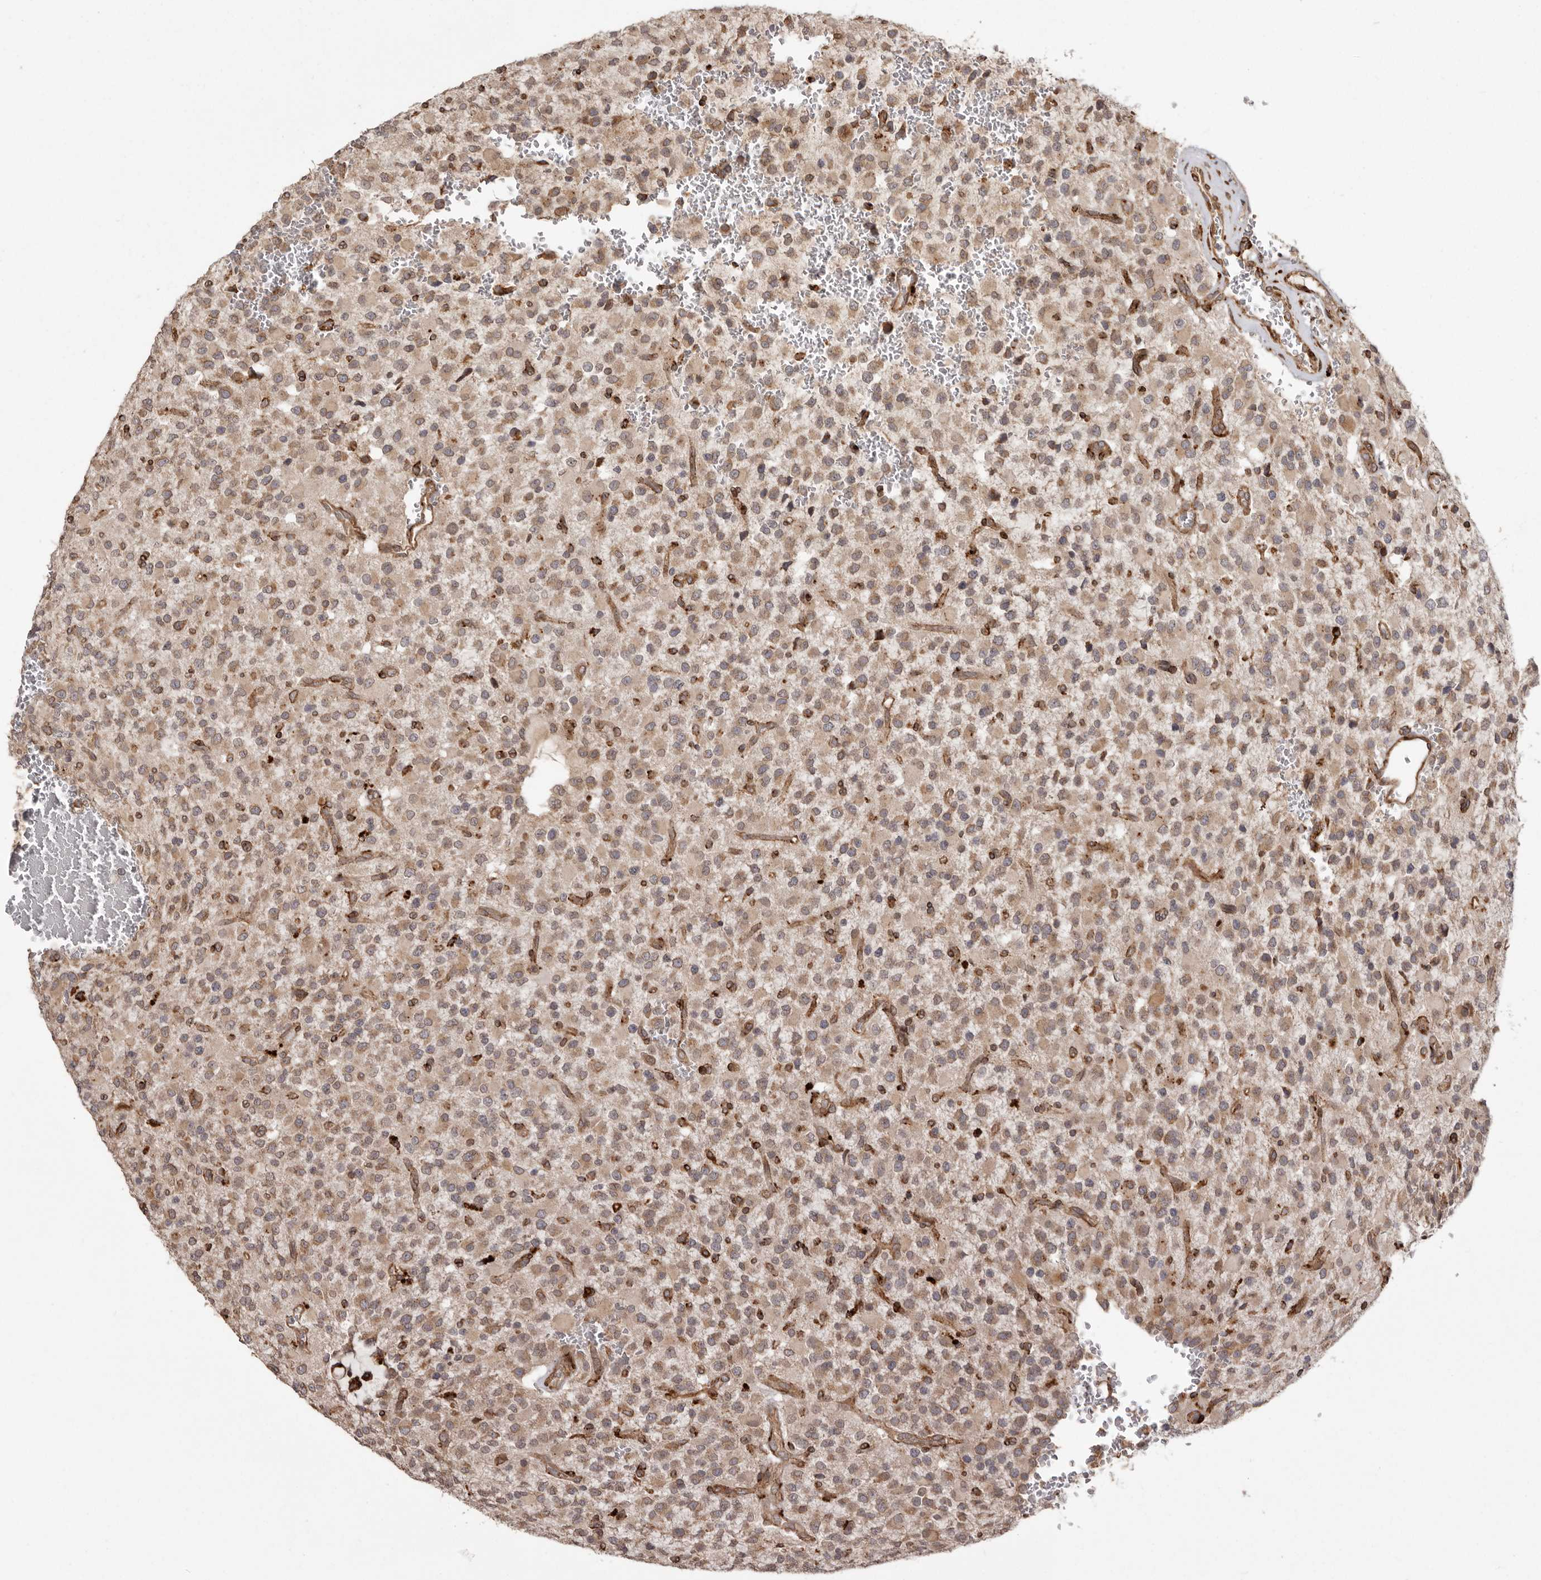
{"staining": {"intensity": "moderate", "quantity": ">75%", "location": "cytoplasmic/membranous"}, "tissue": "glioma", "cell_type": "Tumor cells", "image_type": "cancer", "snomed": [{"axis": "morphology", "description": "Glioma, malignant, High grade"}, {"axis": "topography", "description": "Brain"}], "caption": "Immunohistochemistry (DAB (3,3'-diaminobenzidine)) staining of human malignant high-grade glioma displays moderate cytoplasmic/membranous protein staining in approximately >75% of tumor cells.", "gene": "NUP43", "patient": {"sex": "male", "age": 34}}